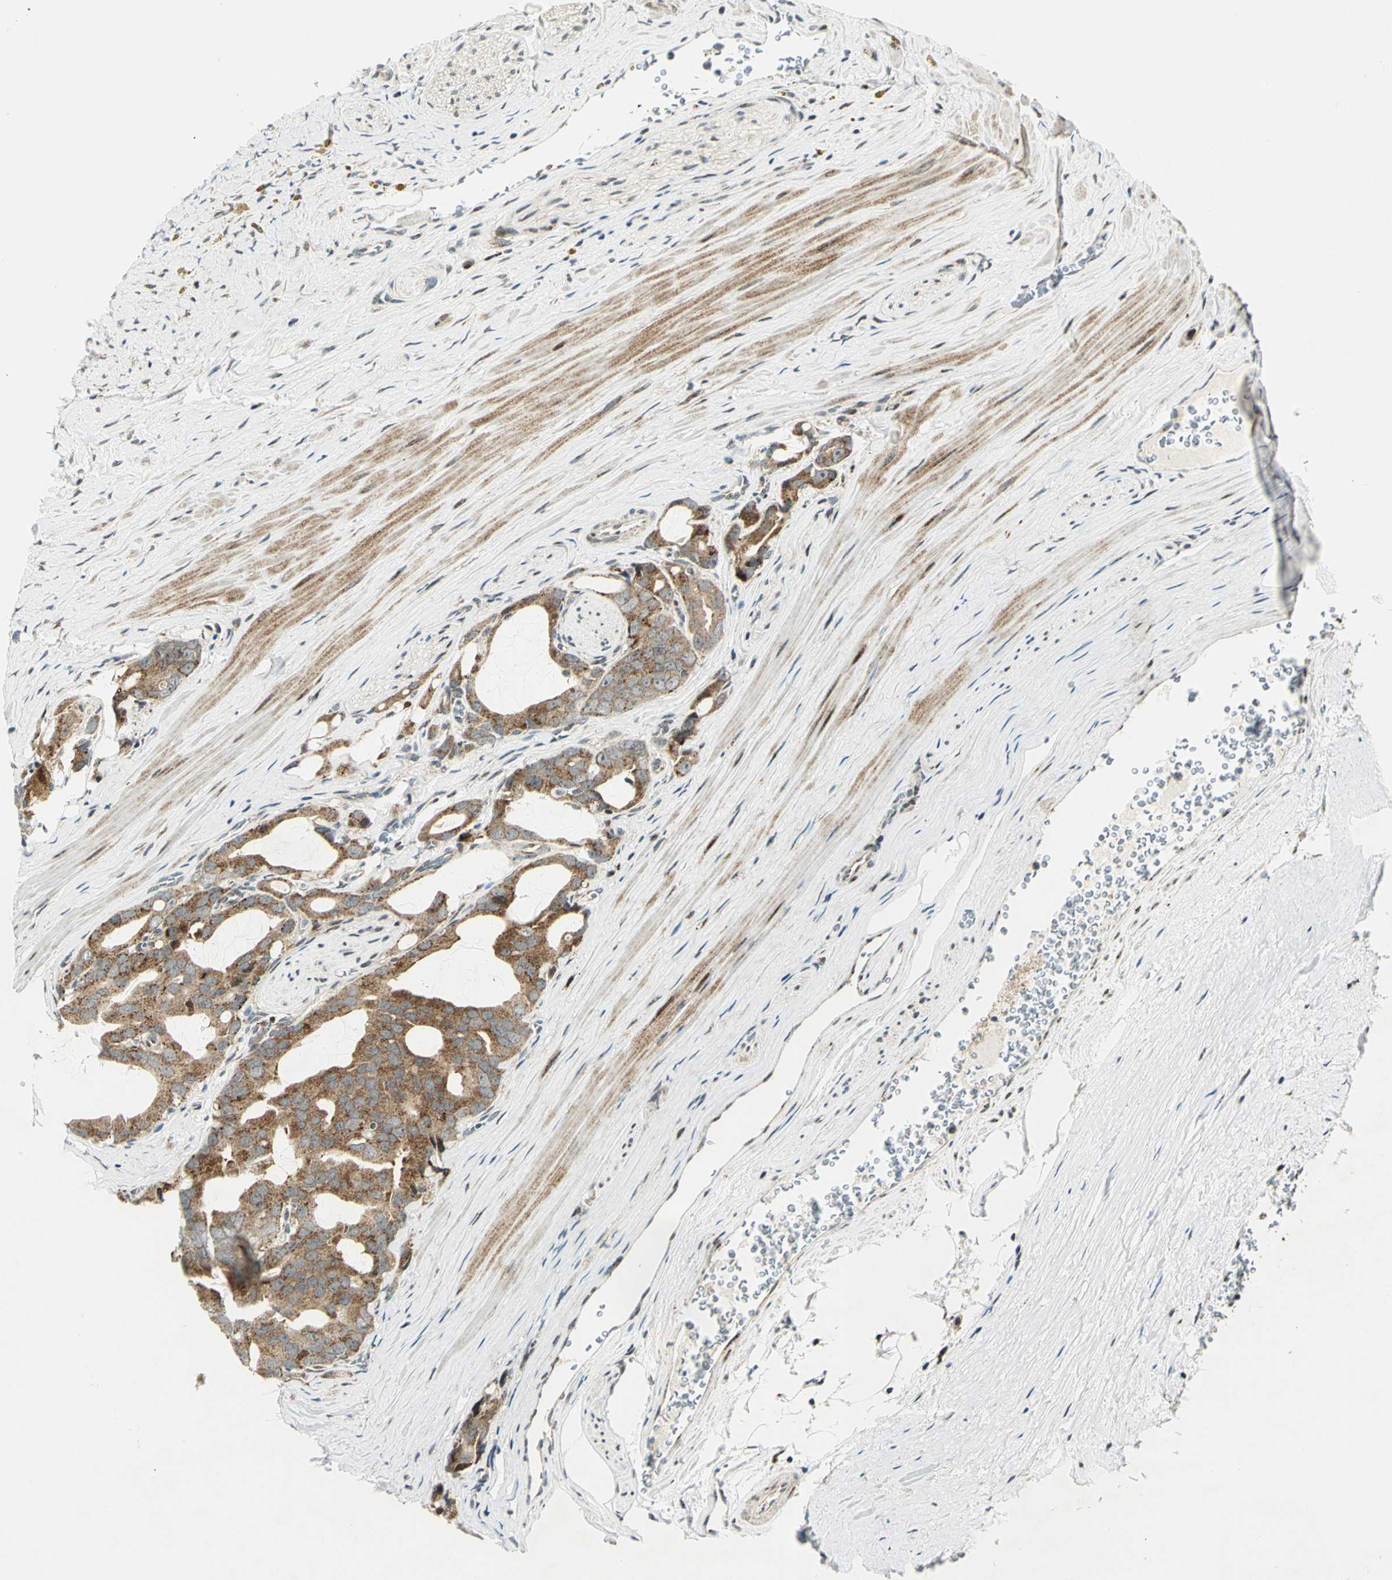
{"staining": {"intensity": "moderate", "quantity": ">75%", "location": "cytoplasmic/membranous"}, "tissue": "prostate cancer", "cell_type": "Tumor cells", "image_type": "cancer", "snomed": [{"axis": "morphology", "description": "Adenocarcinoma, Medium grade"}, {"axis": "topography", "description": "Prostate"}], "caption": "Human medium-grade adenocarcinoma (prostate) stained for a protein (brown) reveals moderate cytoplasmic/membranous positive staining in approximately >75% of tumor cells.", "gene": "ATP6V1A", "patient": {"sex": "male", "age": 53}}